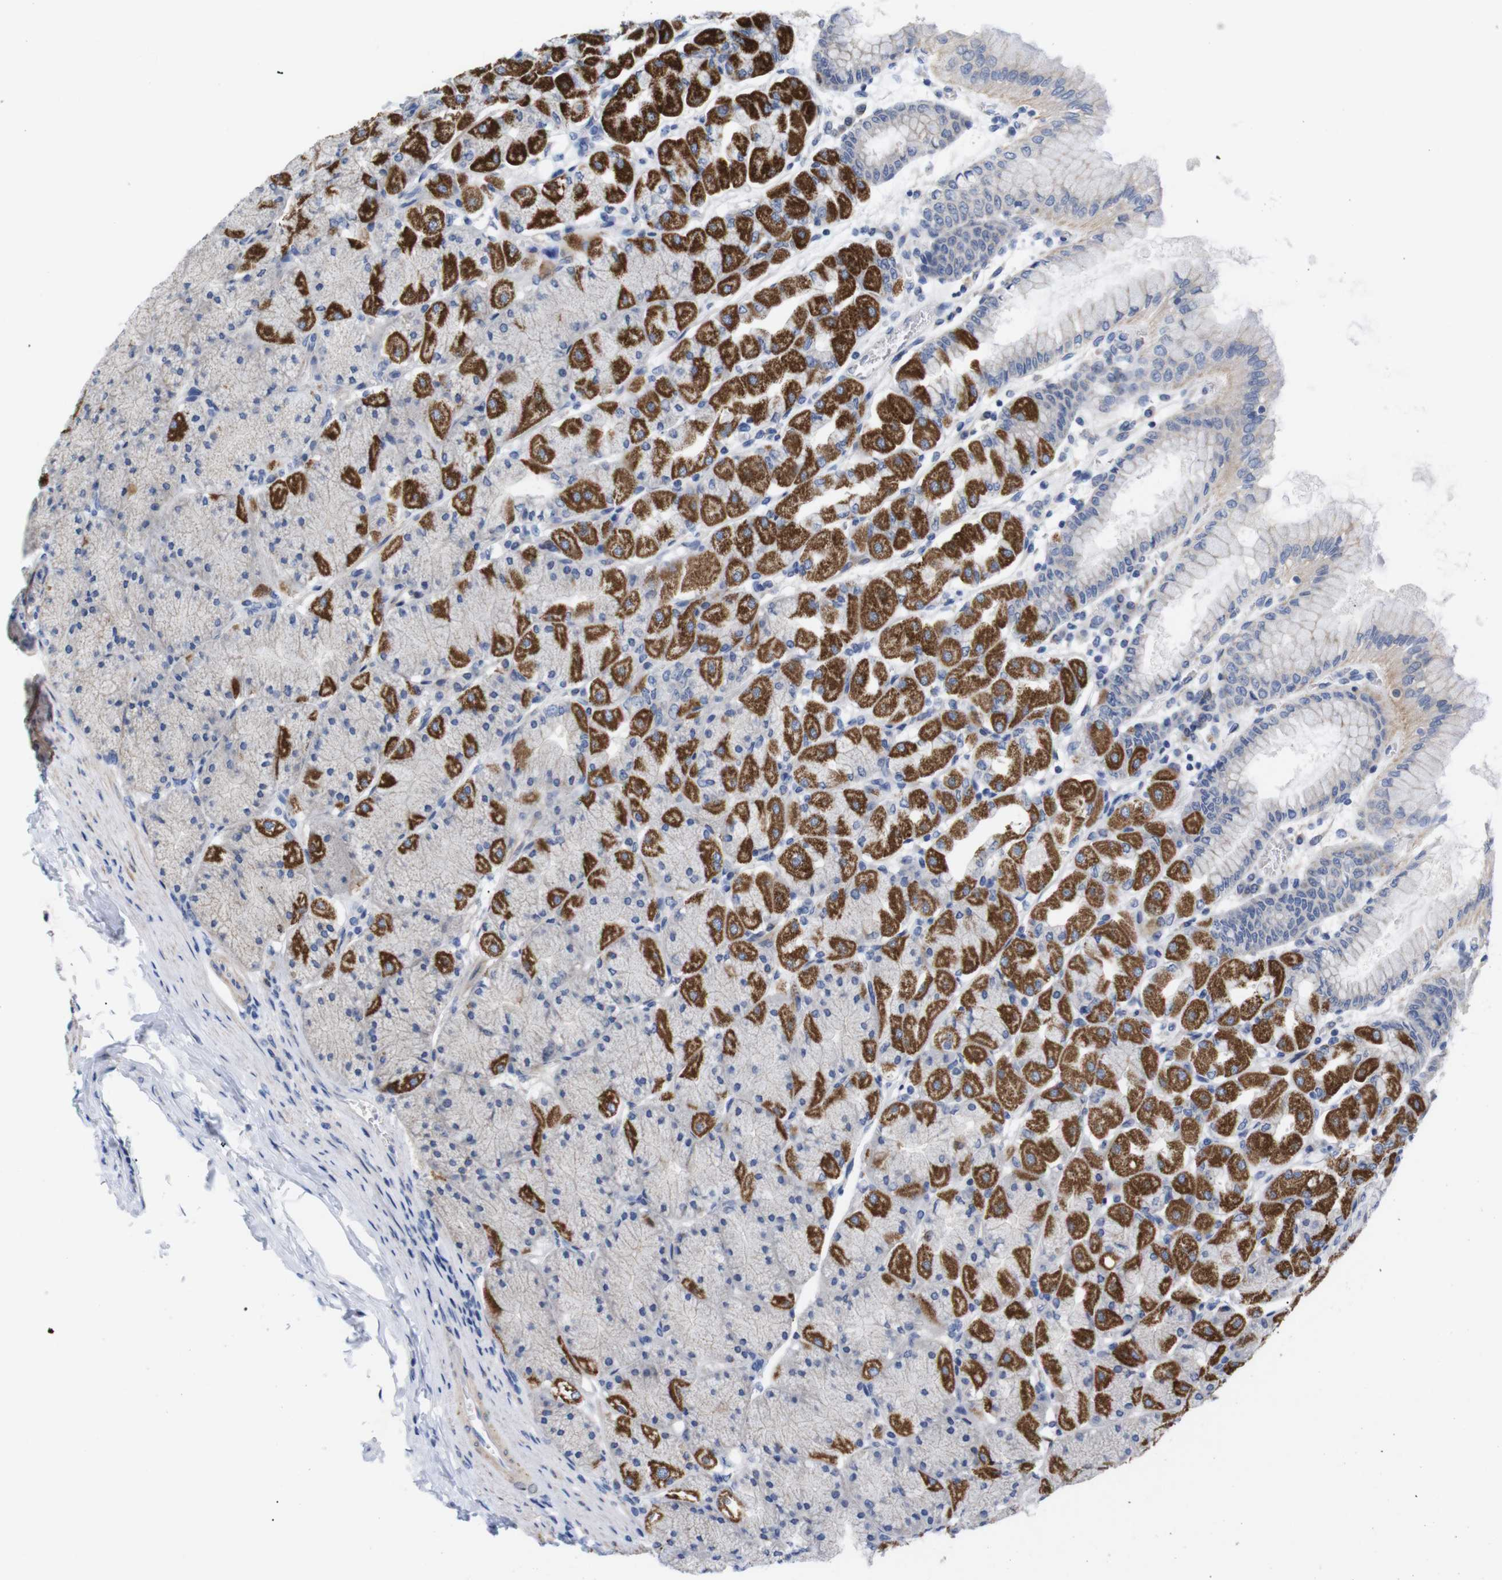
{"staining": {"intensity": "strong", "quantity": "<25%", "location": "cytoplasmic/membranous"}, "tissue": "stomach", "cell_type": "Glandular cells", "image_type": "normal", "snomed": [{"axis": "morphology", "description": "Normal tissue, NOS"}, {"axis": "topography", "description": "Stomach, upper"}], "caption": "About <25% of glandular cells in normal human stomach display strong cytoplasmic/membranous protein staining as visualized by brown immunohistochemical staining.", "gene": "LRRC55", "patient": {"sex": "female", "age": 56}}